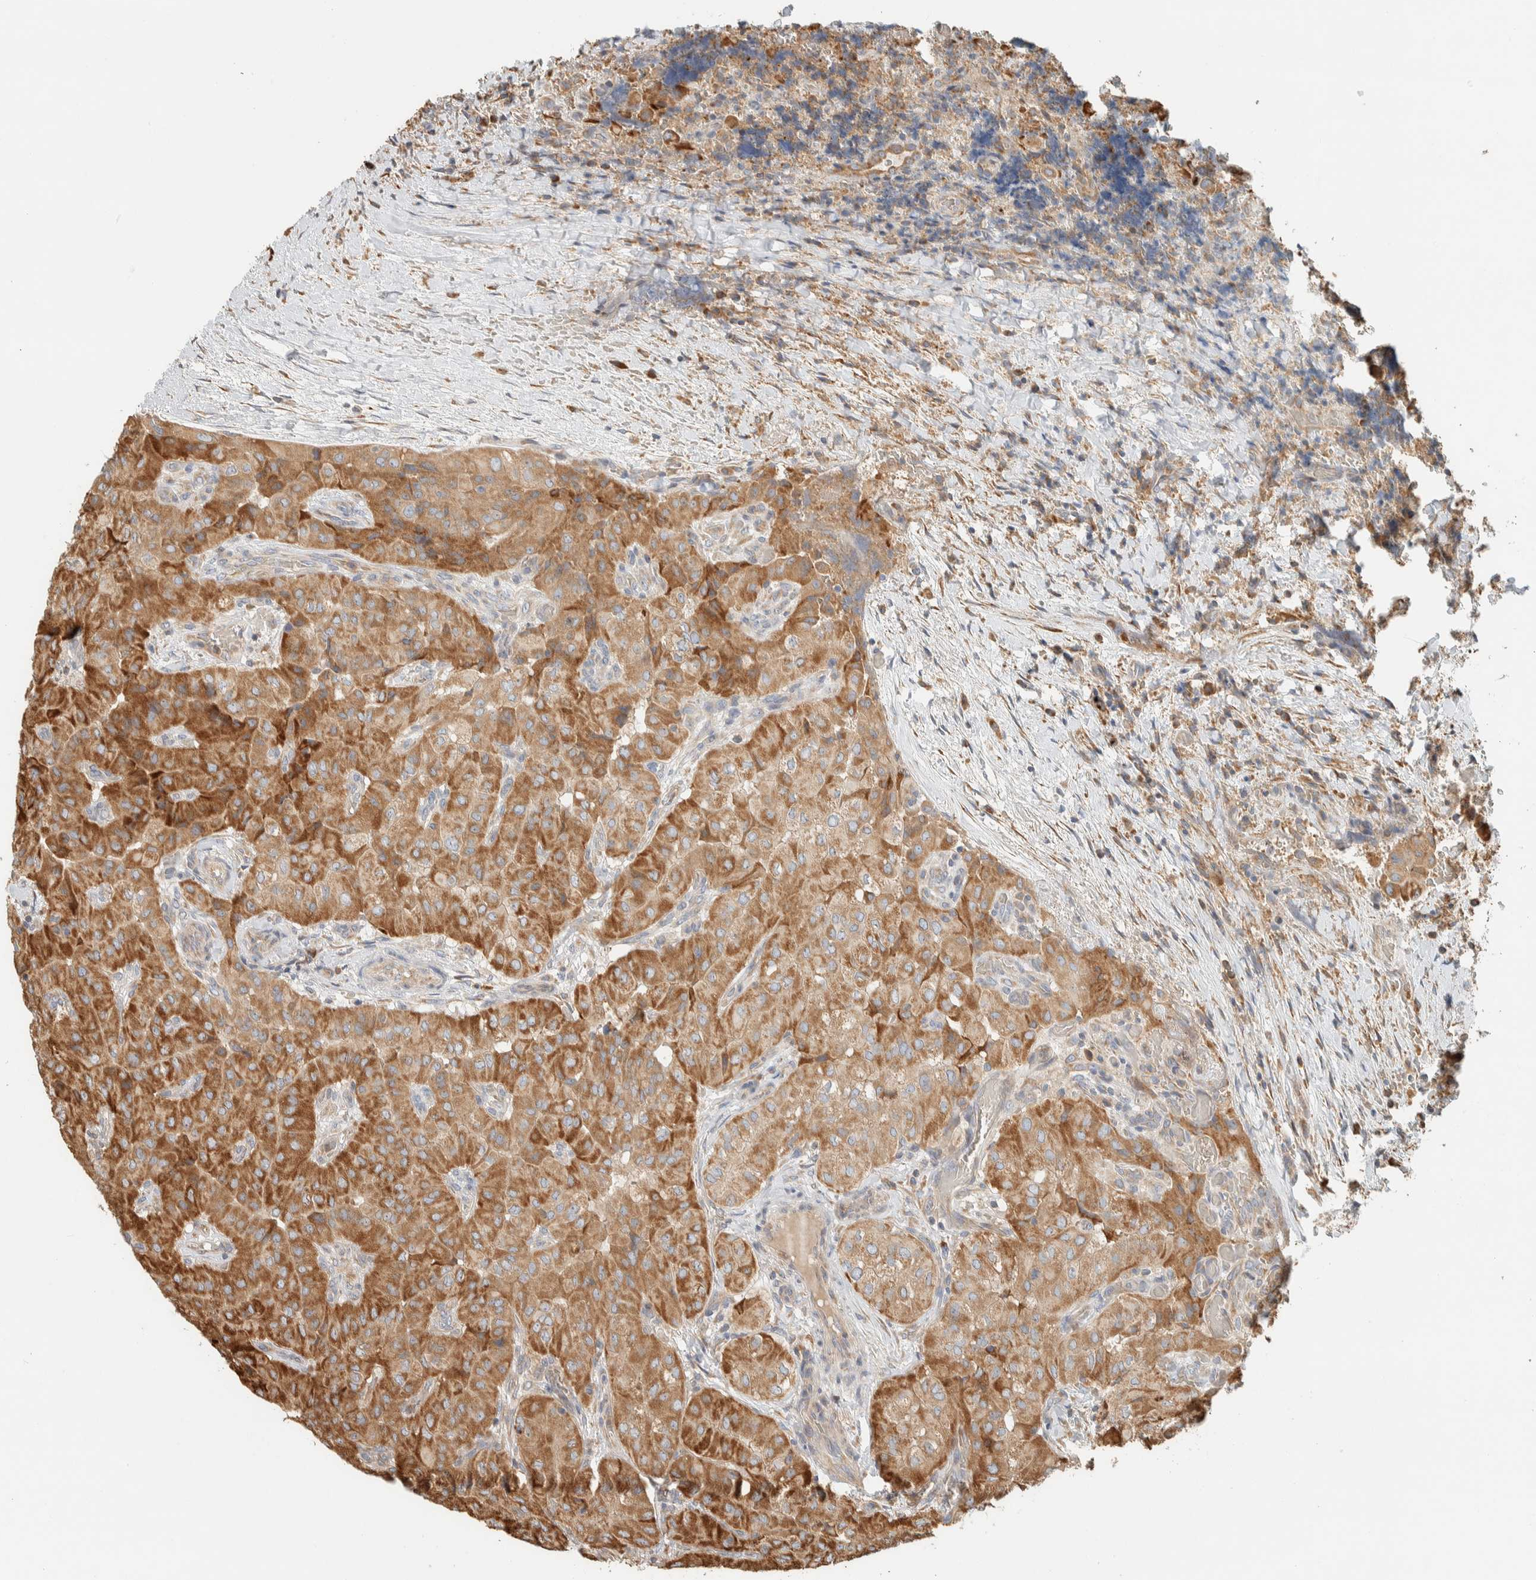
{"staining": {"intensity": "moderate", "quantity": ">75%", "location": "cytoplasmic/membranous"}, "tissue": "thyroid cancer", "cell_type": "Tumor cells", "image_type": "cancer", "snomed": [{"axis": "morphology", "description": "Papillary adenocarcinoma, NOS"}, {"axis": "topography", "description": "Thyroid gland"}], "caption": "A medium amount of moderate cytoplasmic/membranous staining is seen in about >75% of tumor cells in thyroid papillary adenocarcinoma tissue.", "gene": "RAB11FIP1", "patient": {"sex": "female", "age": 59}}